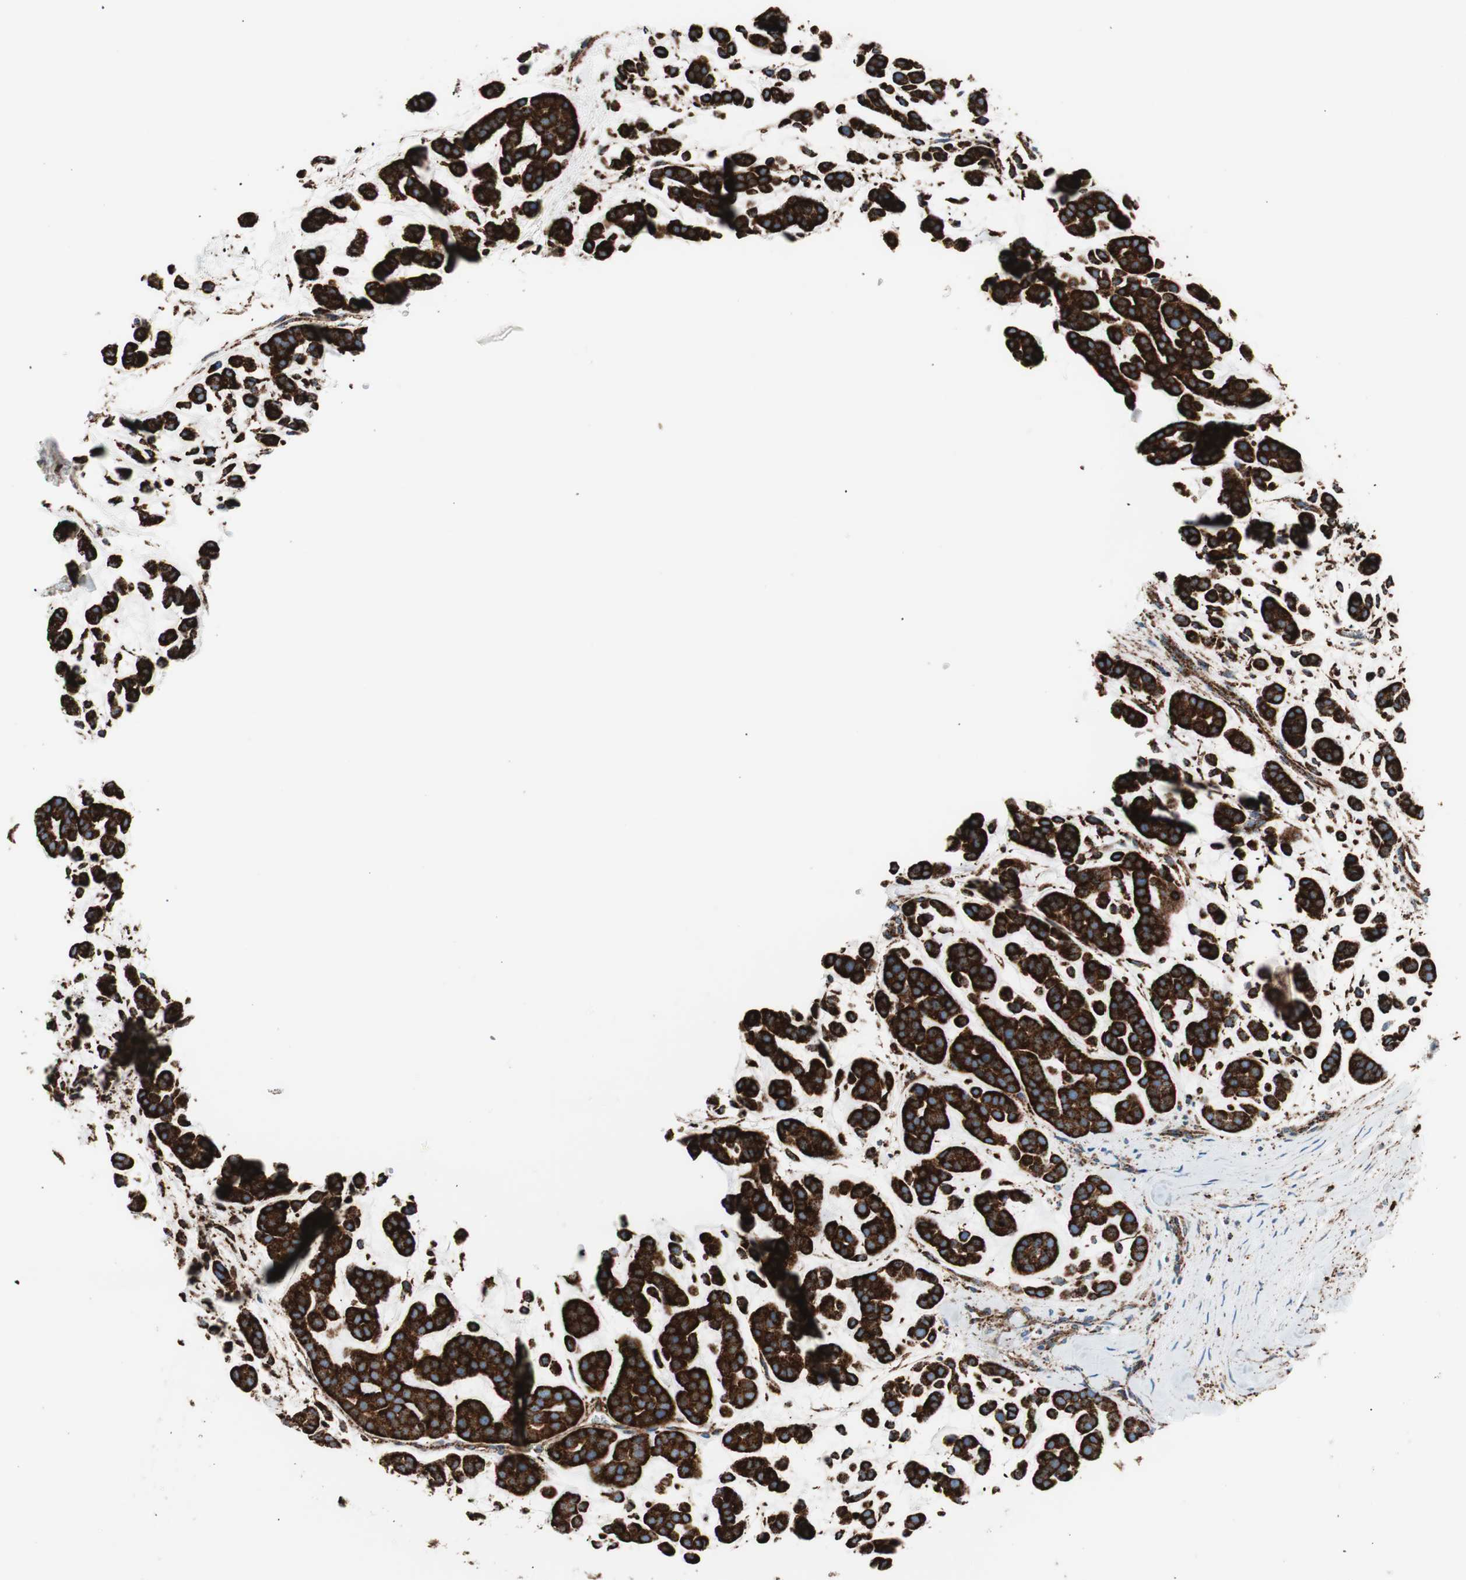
{"staining": {"intensity": "strong", "quantity": ">75%", "location": "cytoplasmic/membranous"}, "tissue": "head and neck cancer", "cell_type": "Tumor cells", "image_type": "cancer", "snomed": [{"axis": "morphology", "description": "Adenocarcinoma, NOS"}, {"axis": "morphology", "description": "Adenoma, NOS"}, {"axis": "topography", "description": "Head-Neck"}], "caption": "Immunohistochemistry (IHC) of human adenoma (head and neck) reveals high levels of strong cytoplasmic/membranous expression in approximately >75% of tumor cells.", "gene": "LAMP1", "patient": {"sex": "female", "age": 55}}